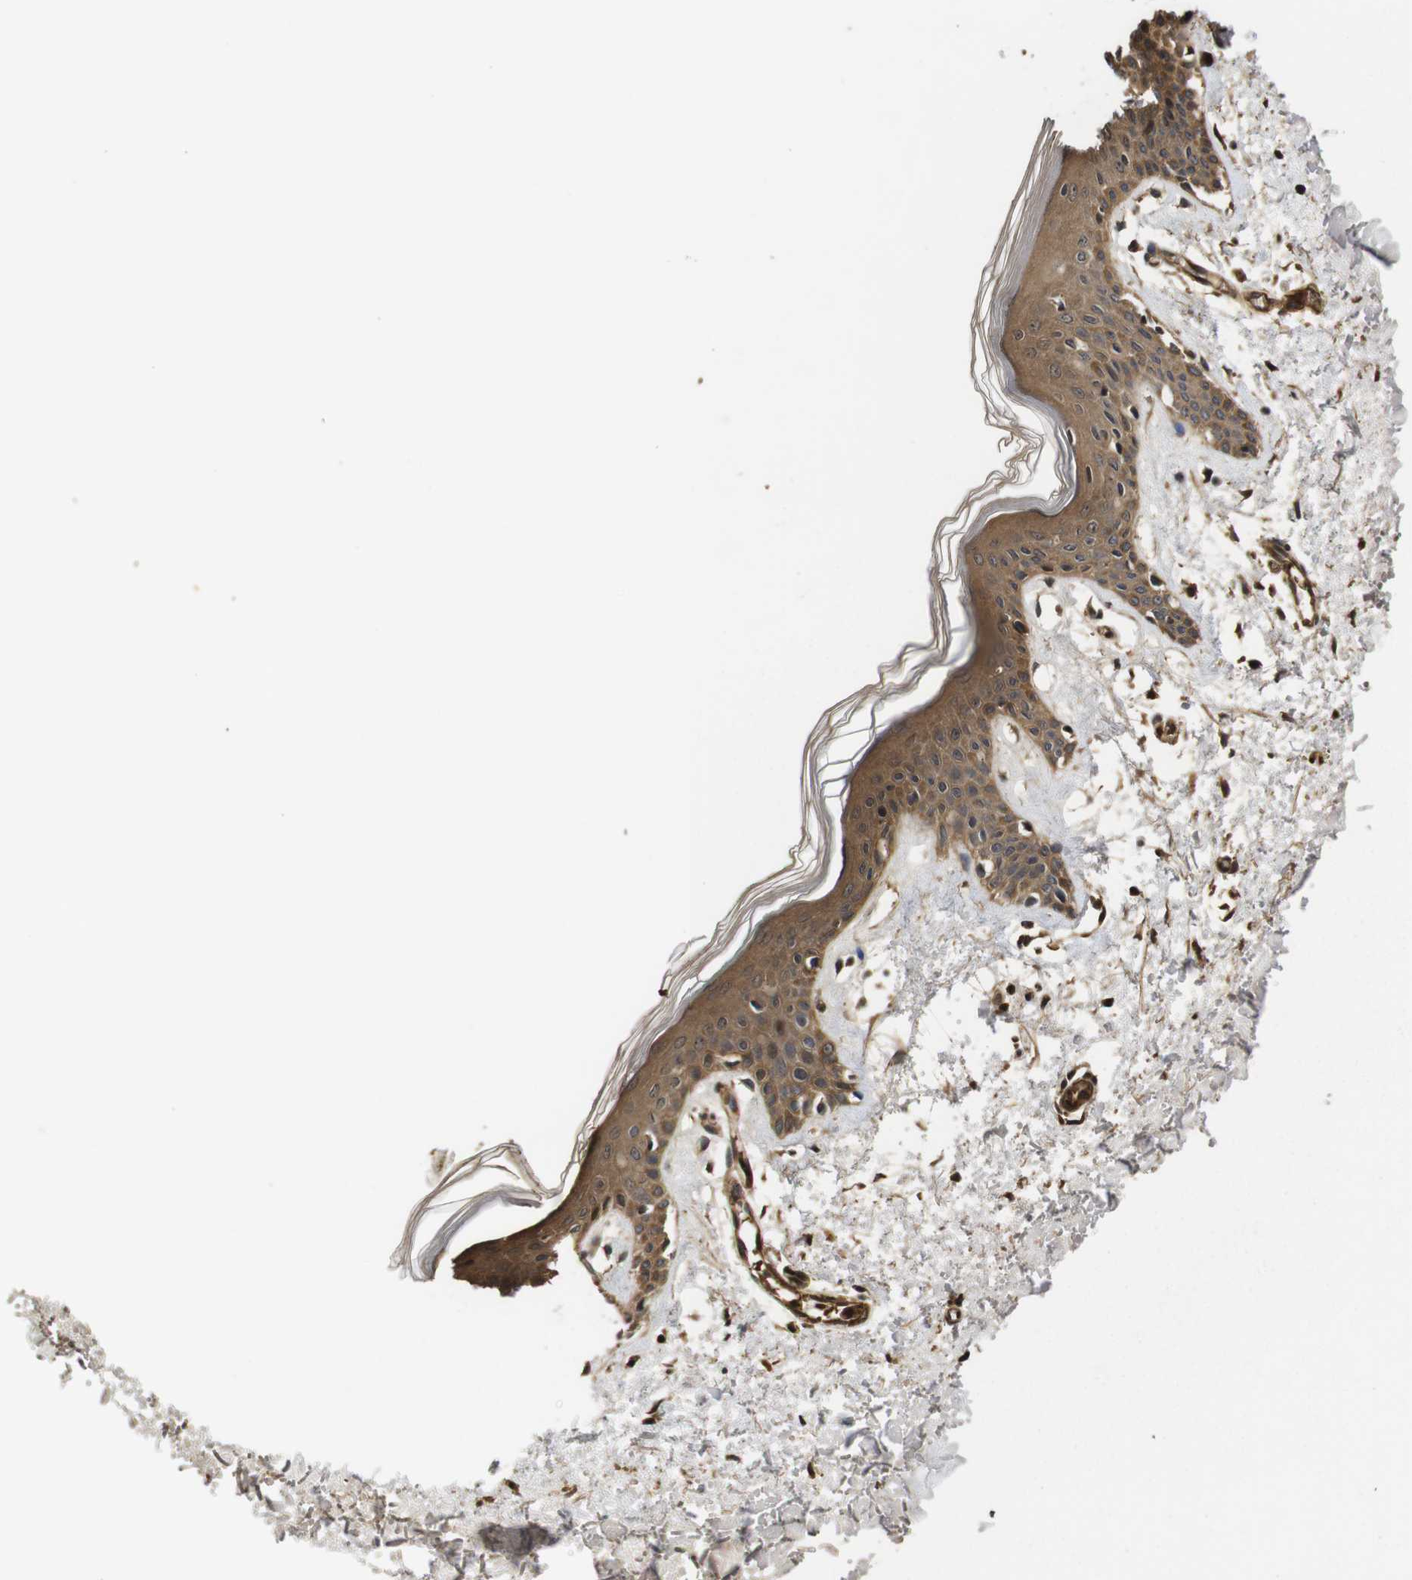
{"staining": {"intensity": "moderate", "quantity": ">75%", "location": "cytoplasmic/membranous,nuclear"}, "tissue": "skin", "cell_type": "Fibroblasts", "image_type": "normal", "snomed": [{"axis": "morphology", "description": "Normal tissue, NOS"}, {"axis": "topography", "description": "Skin"}], "caption": "High-power microscopy captured an IHC histopathology image of benign skin, revealing moderate cytoplasmic/membranous,nuclear positivity in about >75% of fibroblasts. The staining was performed using DAB (3,3'-diaminobenzidine), with brown indicating positive protein expression. Nuclei are stained blue with hematoxylin.", "gene": "PTPN14", "patient": {"sex": "male", "age": 53}}